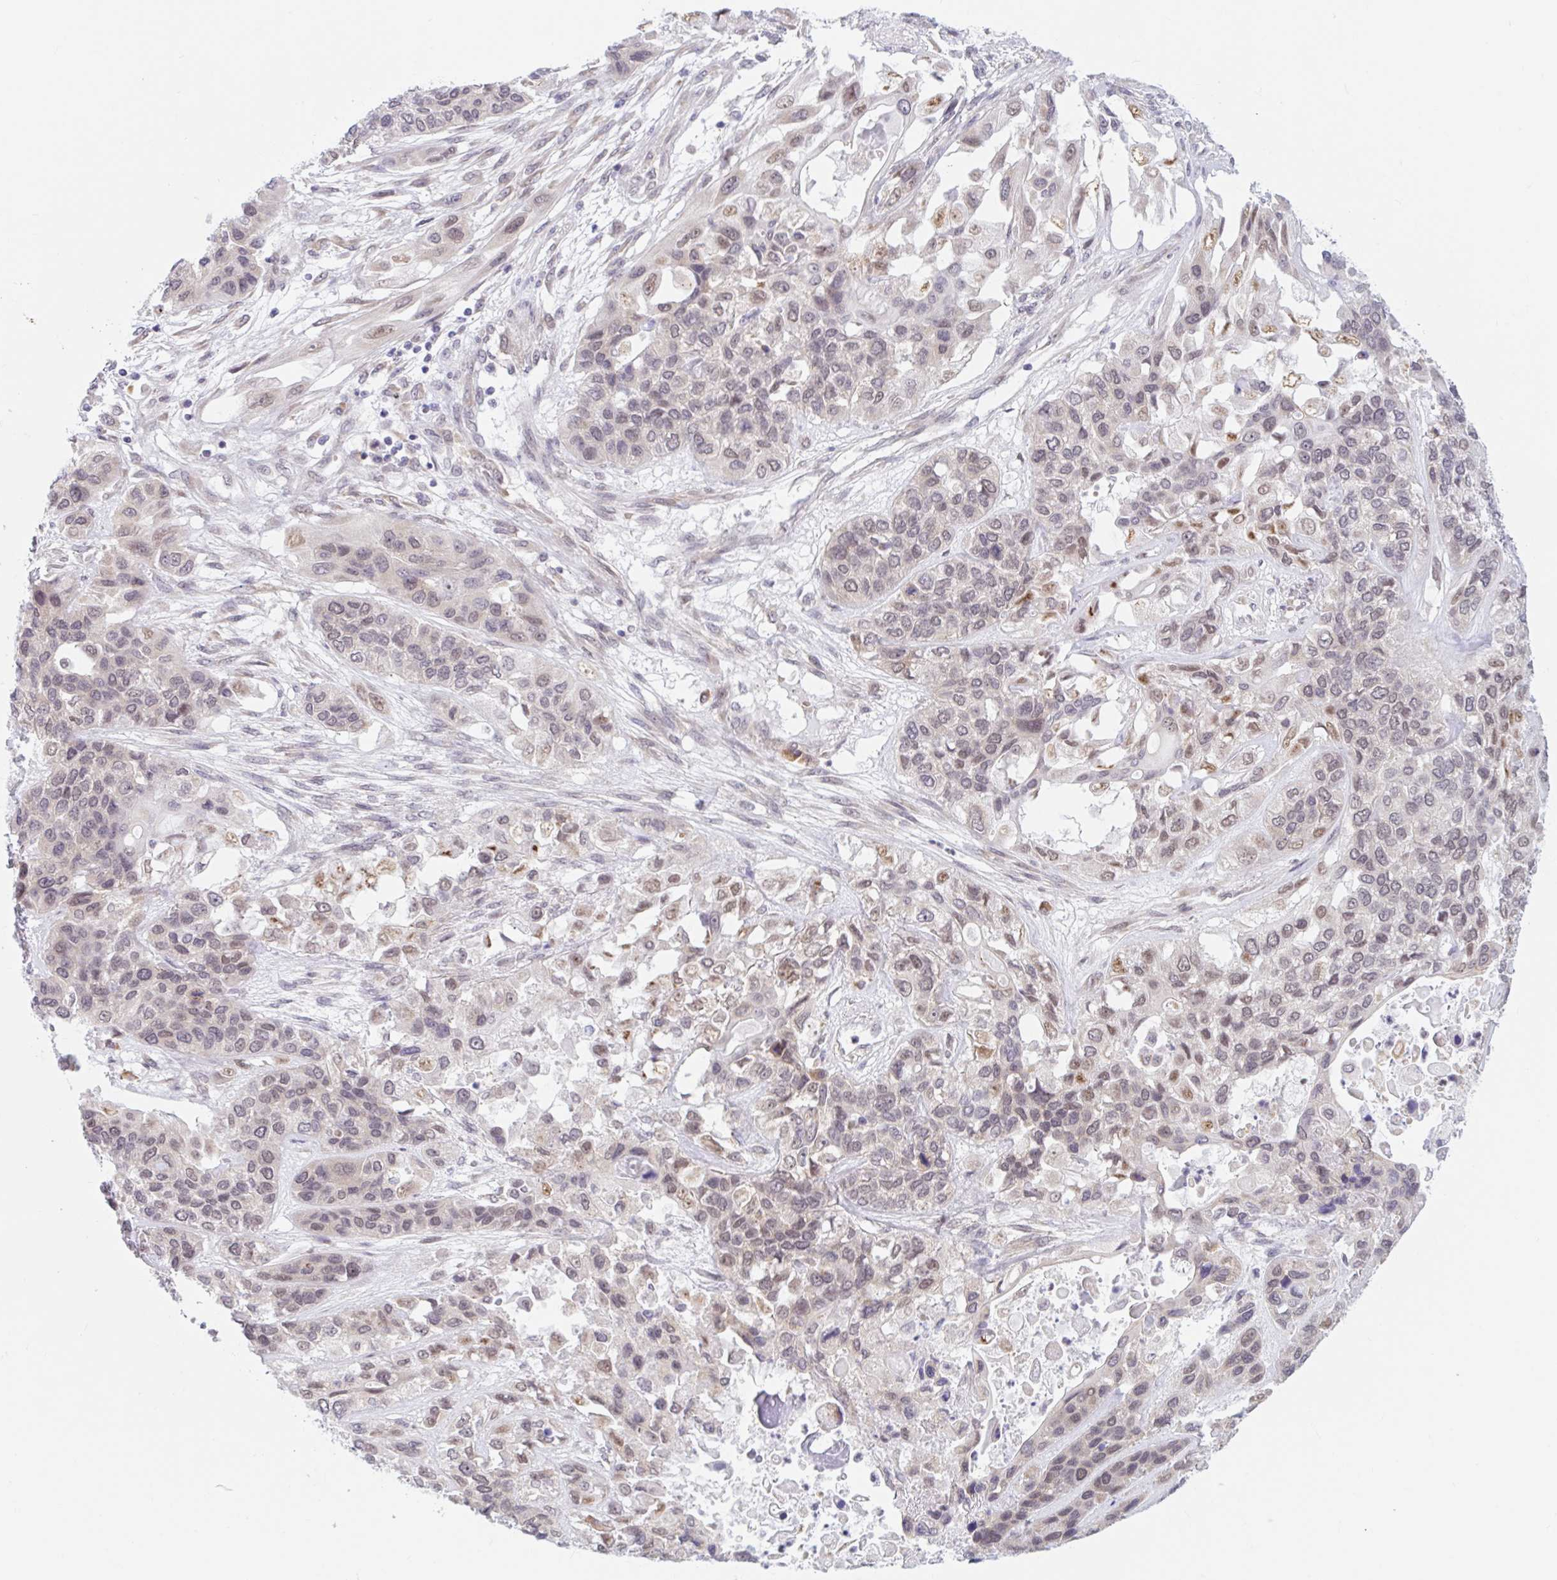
{"staining": {"intensity": "weak", "quantity": "<25%", "location": "cytoplasmic/membranous"}, "tissue": "lung cancer", "cell_type": "Tumor cells", "image_type": "cancer", "snomed": [{"axis": "morphology", "description": "Squamous cell carcinoma, NOS"}, {"axis": "topography", "description": "Lung"}], "caption": "IHC micrograph of neoplastic tissue: human lung cancer (squamous cell carcinoma) stained with DAB exhibits no significant protein staining in tumor cells.", "gene": "SRSF10", "patient": {"sex": "female", "age": 70}}